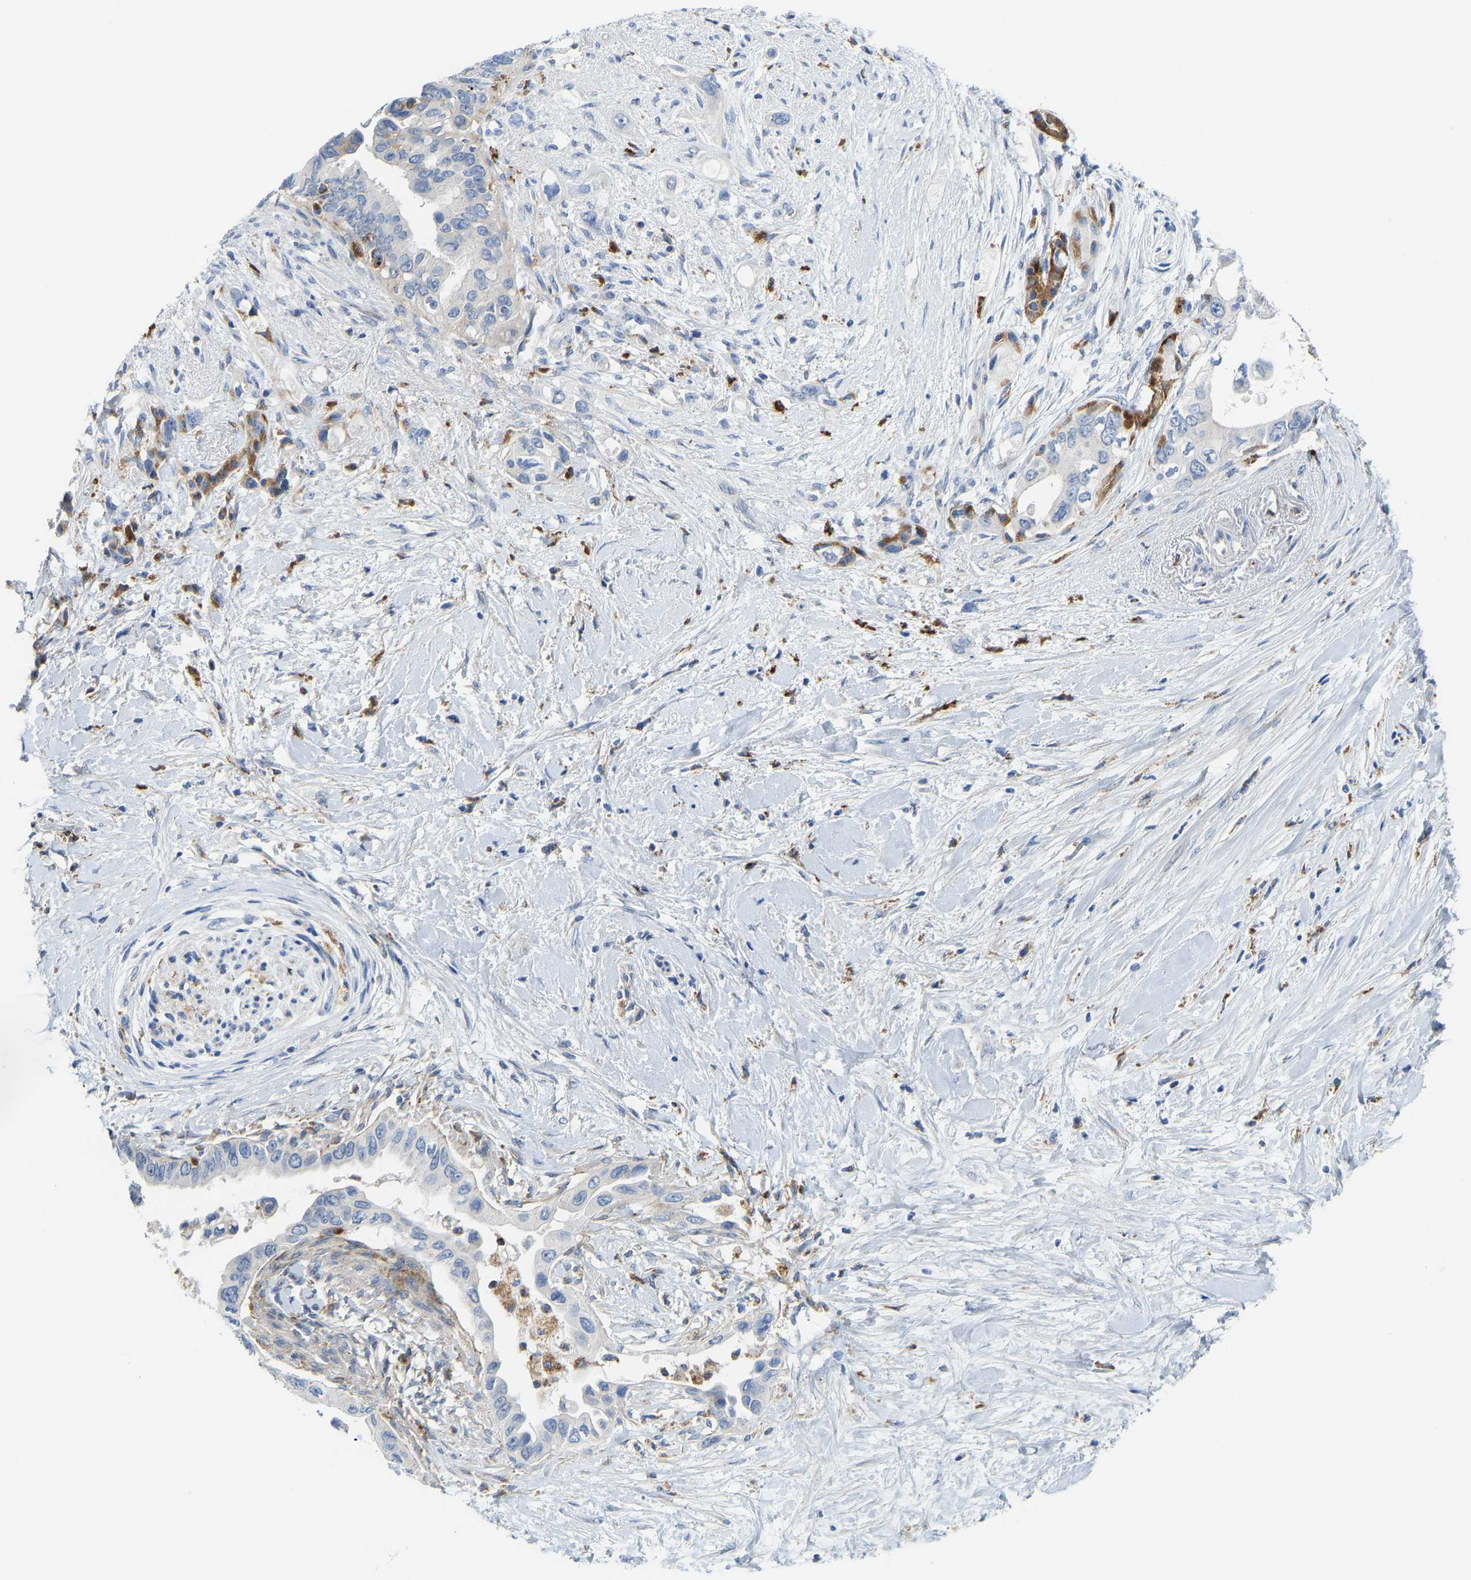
{"staining": {"intensity": "negative", "quantity": "none", "location": "none"}, "tissue": "pancreatic cancer", "cell_type": "Tumor cells", "image_type": "cancer", "snomed": [{"axis": "morphology", "description": "Adenocarcinoma, NOS"}, {"axis": "topography", "description": "Pancreas"}], "caption": "Tumor cells show no significant protein expression in pancreatic cancer (adenocarcinoma).", "gene": "ATP6V1E1", "patient": {"sex": "female", "age": 56}}